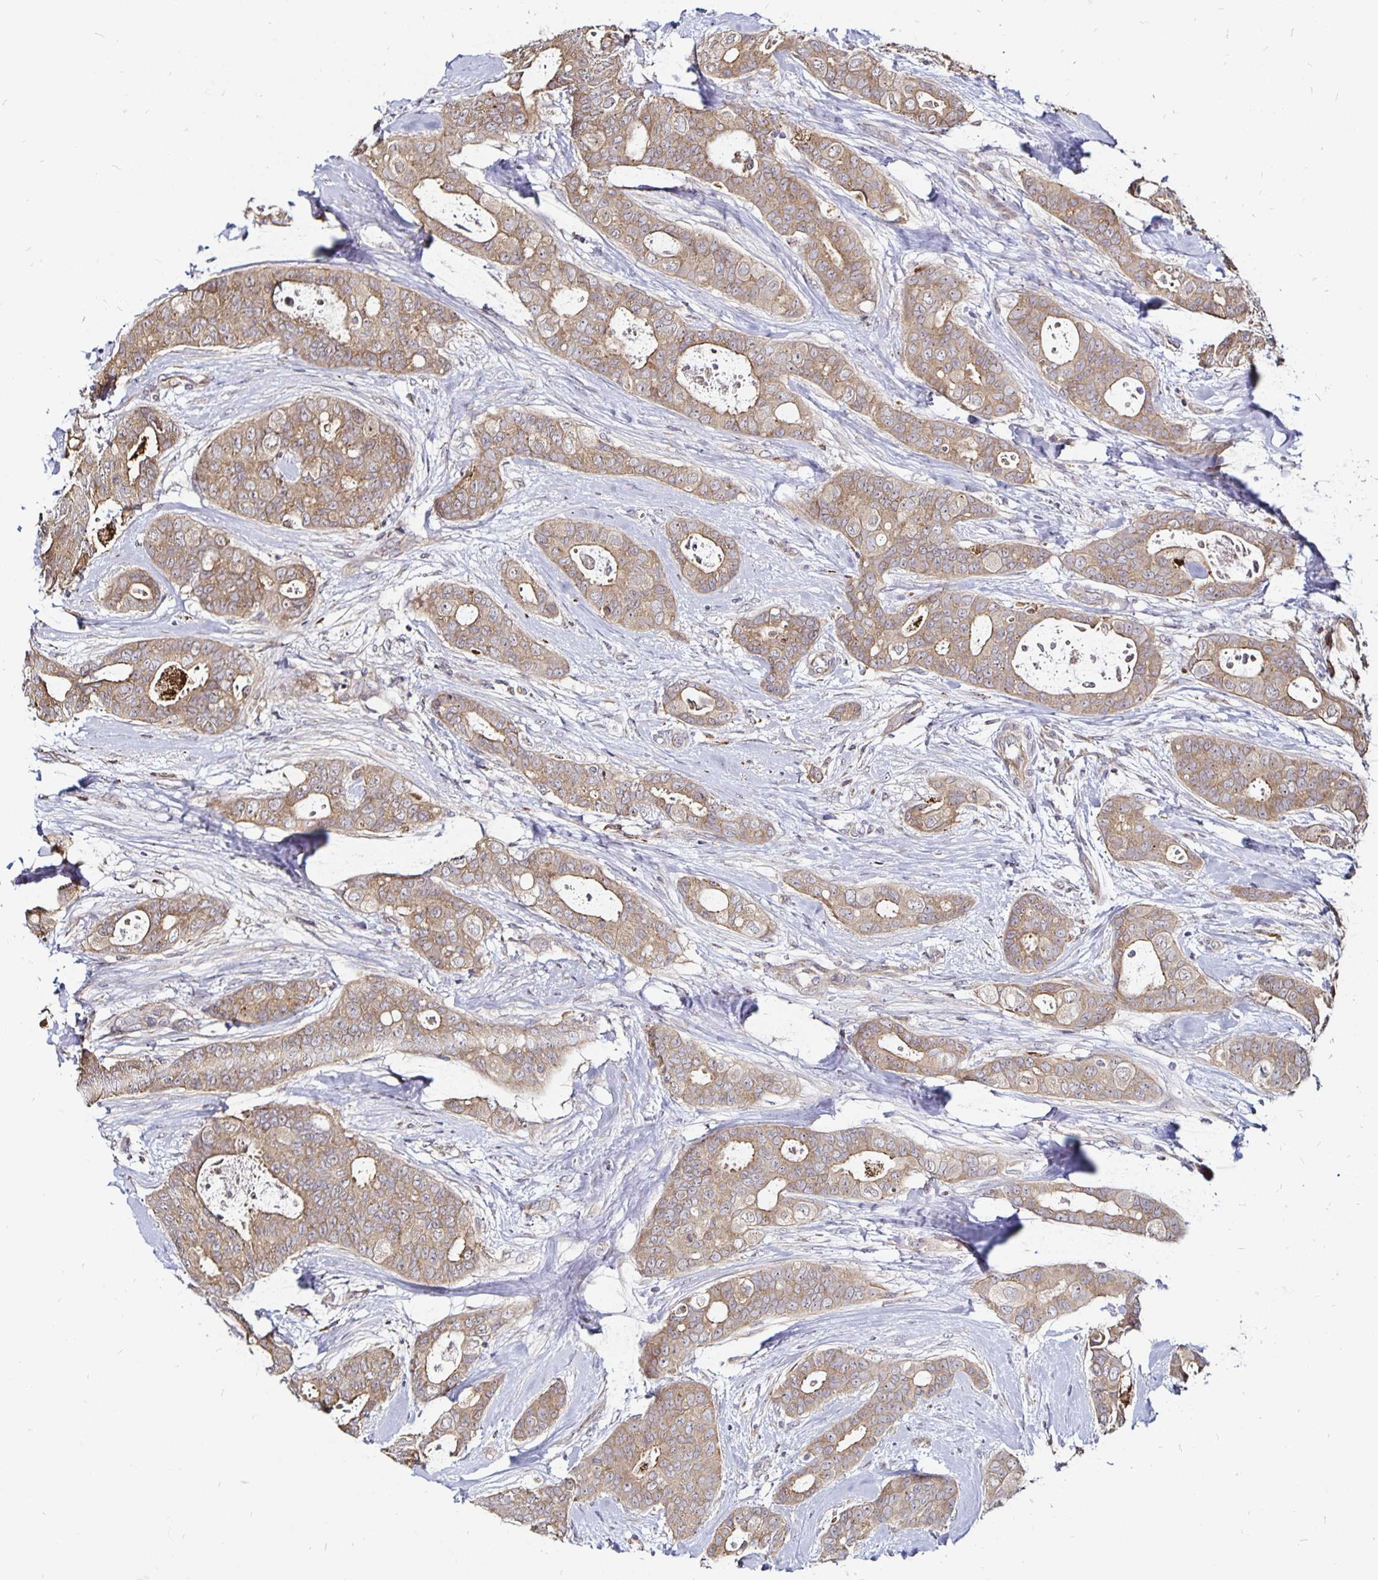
{"staining": {"intensity": "weak", "quantity": "25%-75%", "location": "cytoplasmic/membranous"}, "tissue": "breast cancer", "cell_type": "Tumor cells", "image_type": "cancer", "snomed": [{"axis": "morphology", "description": "Duct carcinoma"}, {"axis": "topography", "description": "Breast"}], "caption": "IHC (DAB (3,3'-diaminobenzidine)) staining of human breast cancer displays weak cytoplasmic/membranous protein expression in about 25%-75% of tumor cells.", "gene": "CYP27A1", "patient": {"sex": "female", "age": 45}}